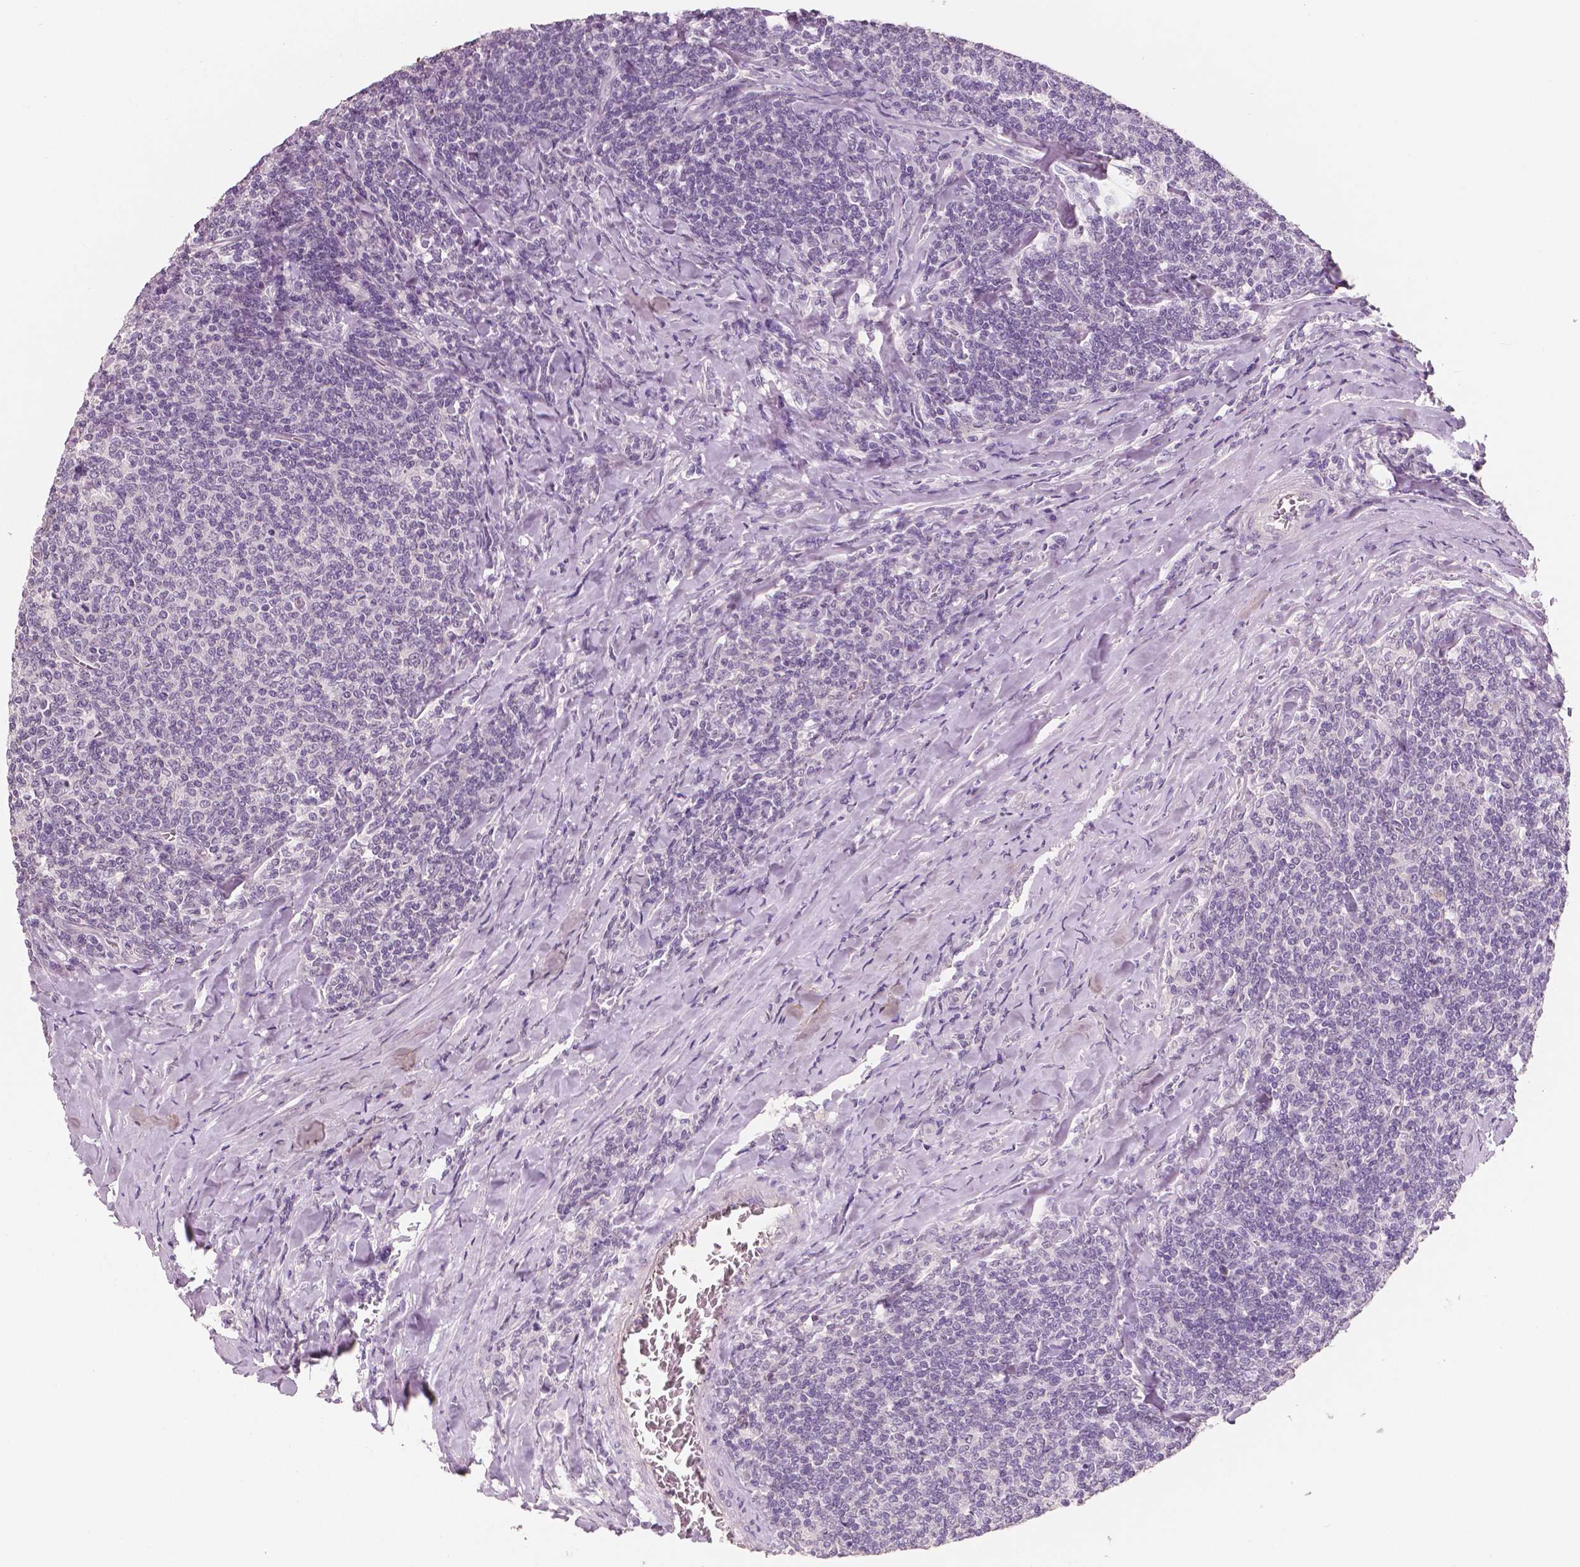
{"staining": {"intensity": "negative", "quantity": "none", "location": "none"}, "tissue": "lymphoma", "cell_type": "Tumor cells", "image_type": "cancer", "snomed": [{"axis": "morphology", "description": "Malignant lymphoma, non-Hodgkin's type, Low grade"}, {"axis": "topography", "description": "Lymph node"}], "caption": "Immunohistochemical staining of human lymphoma shows no significant expression in tumor cells. (DAB immunohistochemistry (IHC) with hematoxylin counter stain).", "gene": "NECAB1", "patient": {"sex": "male", "age": 52}}